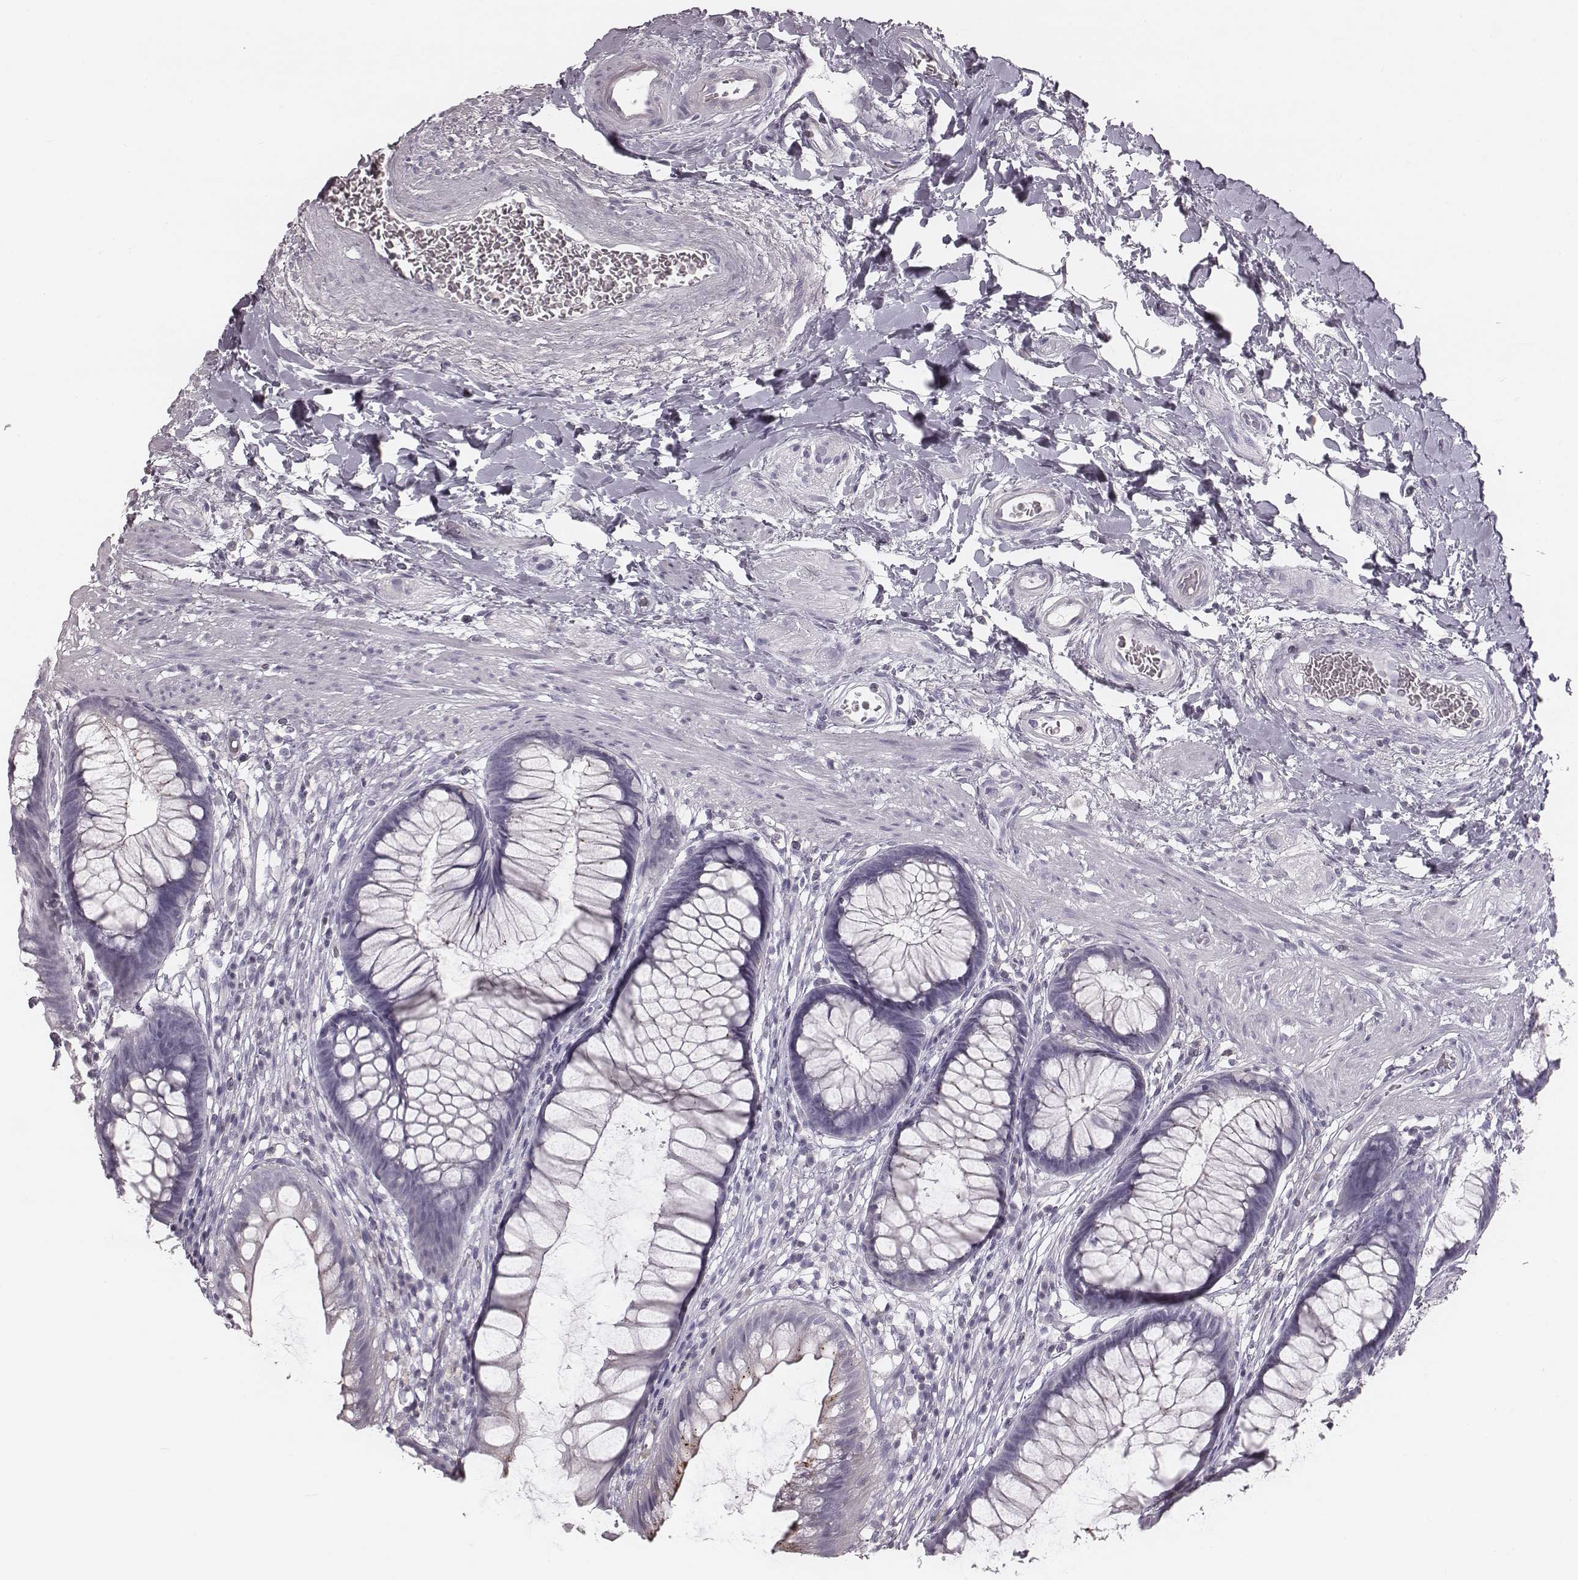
{"staining": {"intensity": "moderate", "quantity": ">75%", "location": "cytoplasmic/membranous"}, "tissue": "rectum", "cell_type": "Glandular cells", "image_type": "normal", "snomed": [{"axis": "morphology", "description": "Normal tissue, NOS"}, {"axis": "topography", "description": "Smooth muscle"}, {"axis": "topography", "description": "Rectum"}], "caption": "Immunohistochemistry (IHC) (DAB (3,3'-diaminobenzidine)) staining of unremarkable human rectum displays moderate cytoplasmic/membranous protein staining in about >75% of glandular cells.", "gene": "ENSG00000285837", "patient": {"sex": "male", "age": 53}}